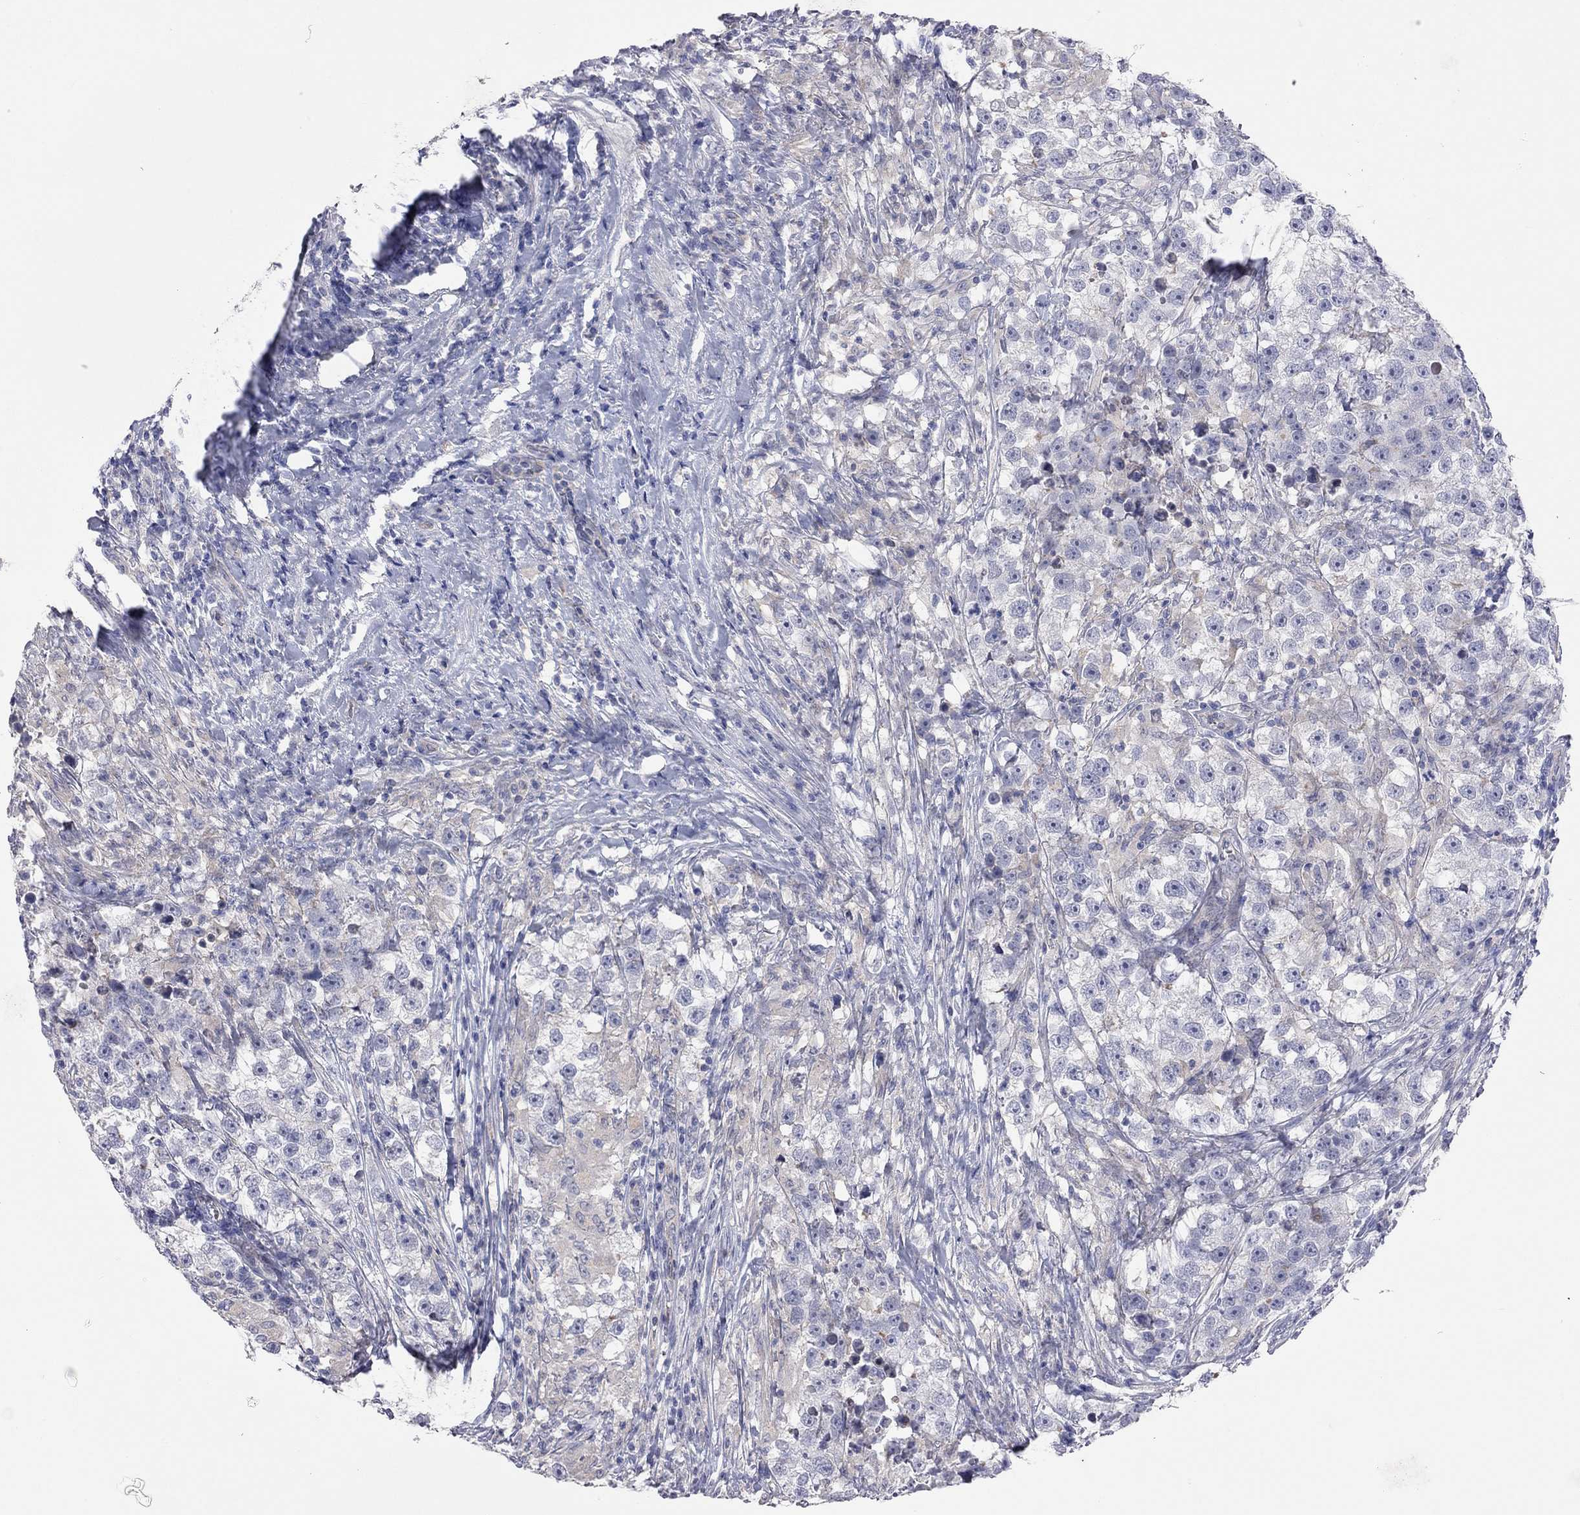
{"staining": {"intensity": "weak", "quantity": "25%-75%", "location": "cytoplasmic/membranous"}, "tissue": "testis cancer", "cell_type": "Tumor cells", "image_type": "cancer", "snomed": [{"axis": "morphology", "description": "Seminoma, NOS"}, {"axis": "topography", "description": "Testis"}], "caption": "The histopathology image shows staining of testis cancer (seminoma), revealing weak cytoplasmic/membranous protein expression (brown color) within tumor cells.", "gene": "KCNB1", "patient": {"sex": "male", "age": 46}}